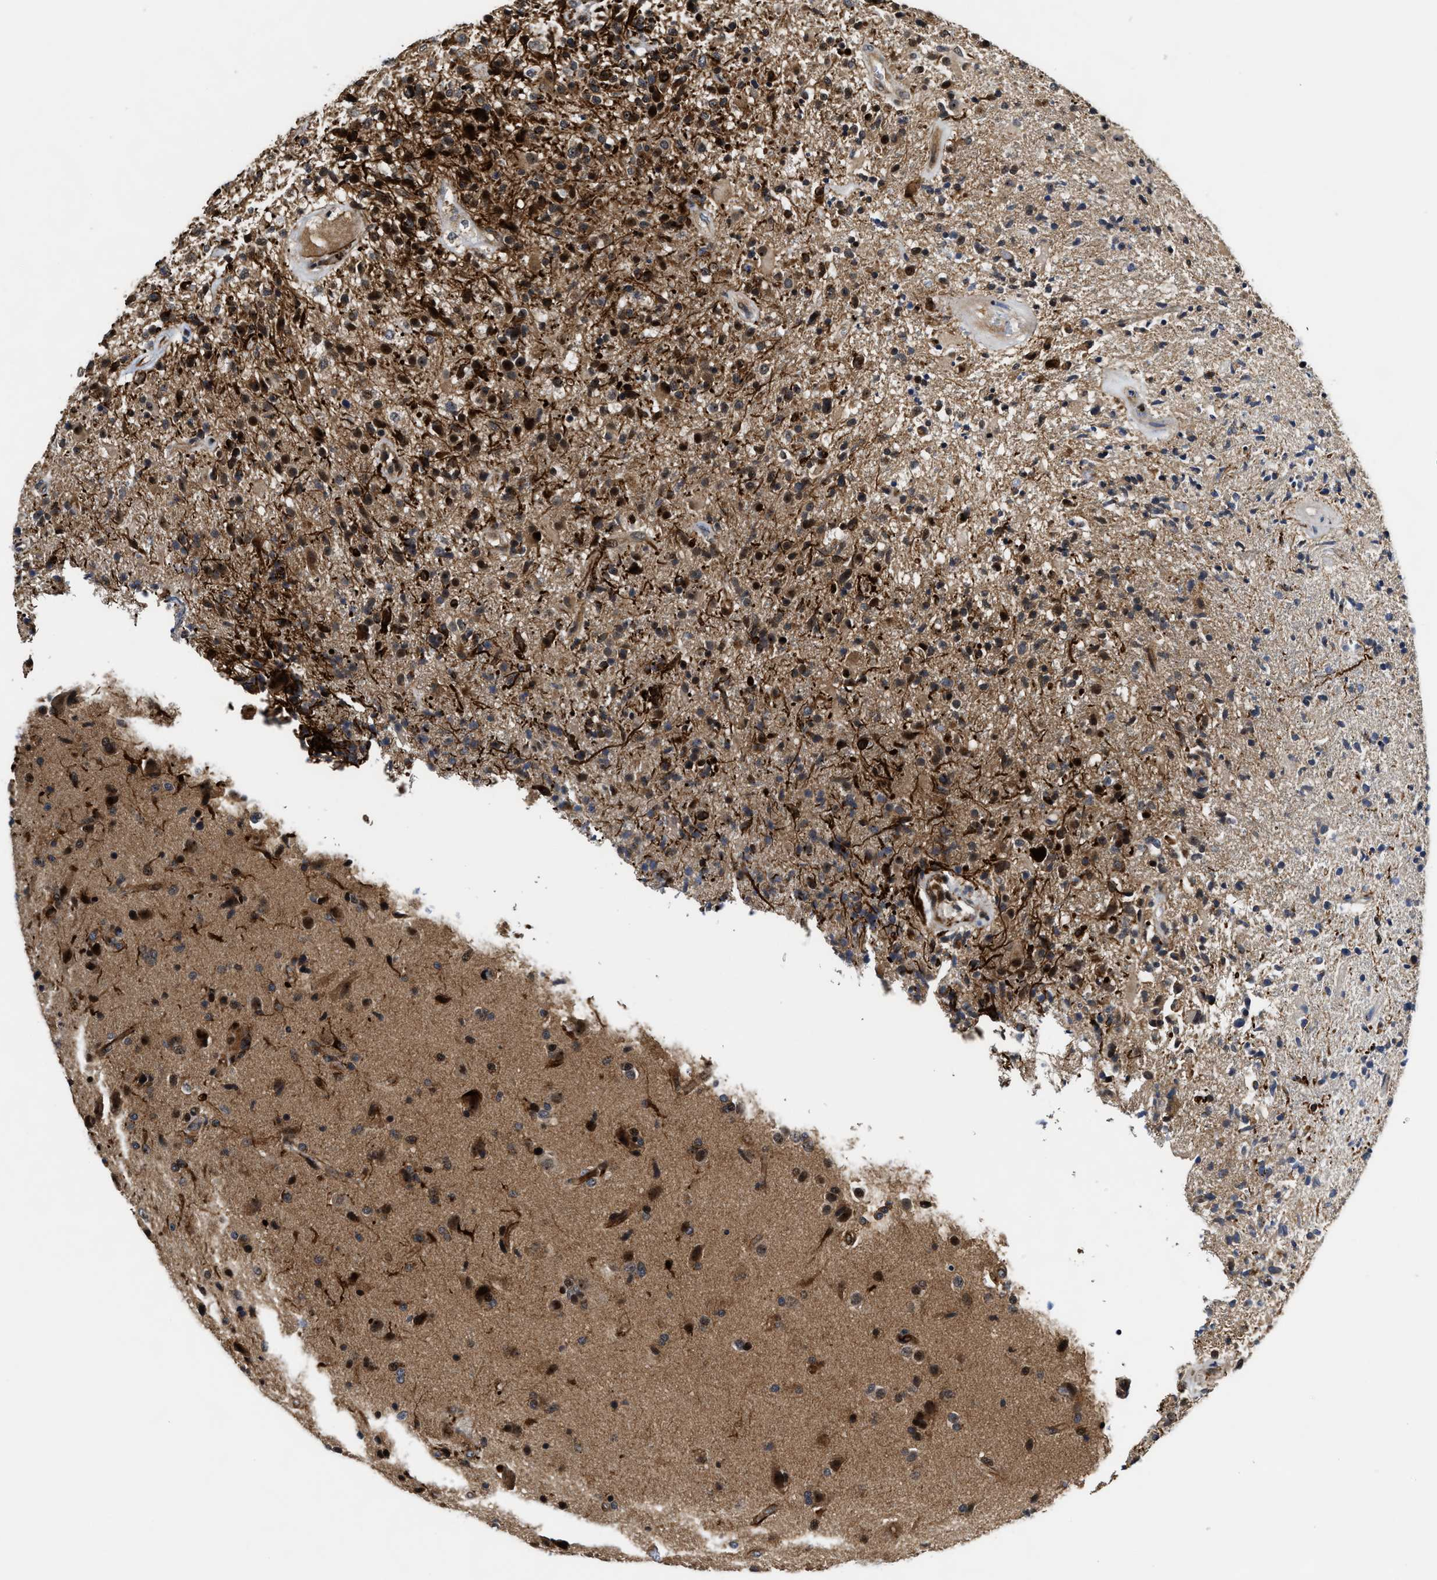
{"staining": {"intensity": "strong", "quantity": "25%-75%", "location": "cytoplasmic/membranous,nuclear"}, "tissue": "glioma", "cell_type": "Tumor cells", "image_type": "cancer", "snomed": [{"axis": "morphology", "description": "Glioma, malignant, High grade"}, {"axis": "topography", "description": "Brain"}], "caption": "DAB (3,3'-diaminobenzidine) immunohistochemical staining of malignant glioma (high-grade) exhibits strong cytoplasmic/membranous and nuclear protein staining in approximately 25%-75% of tumor cells.", "gene": "ALDH3A2", "patient": {"sex": "male", "age": 72}}